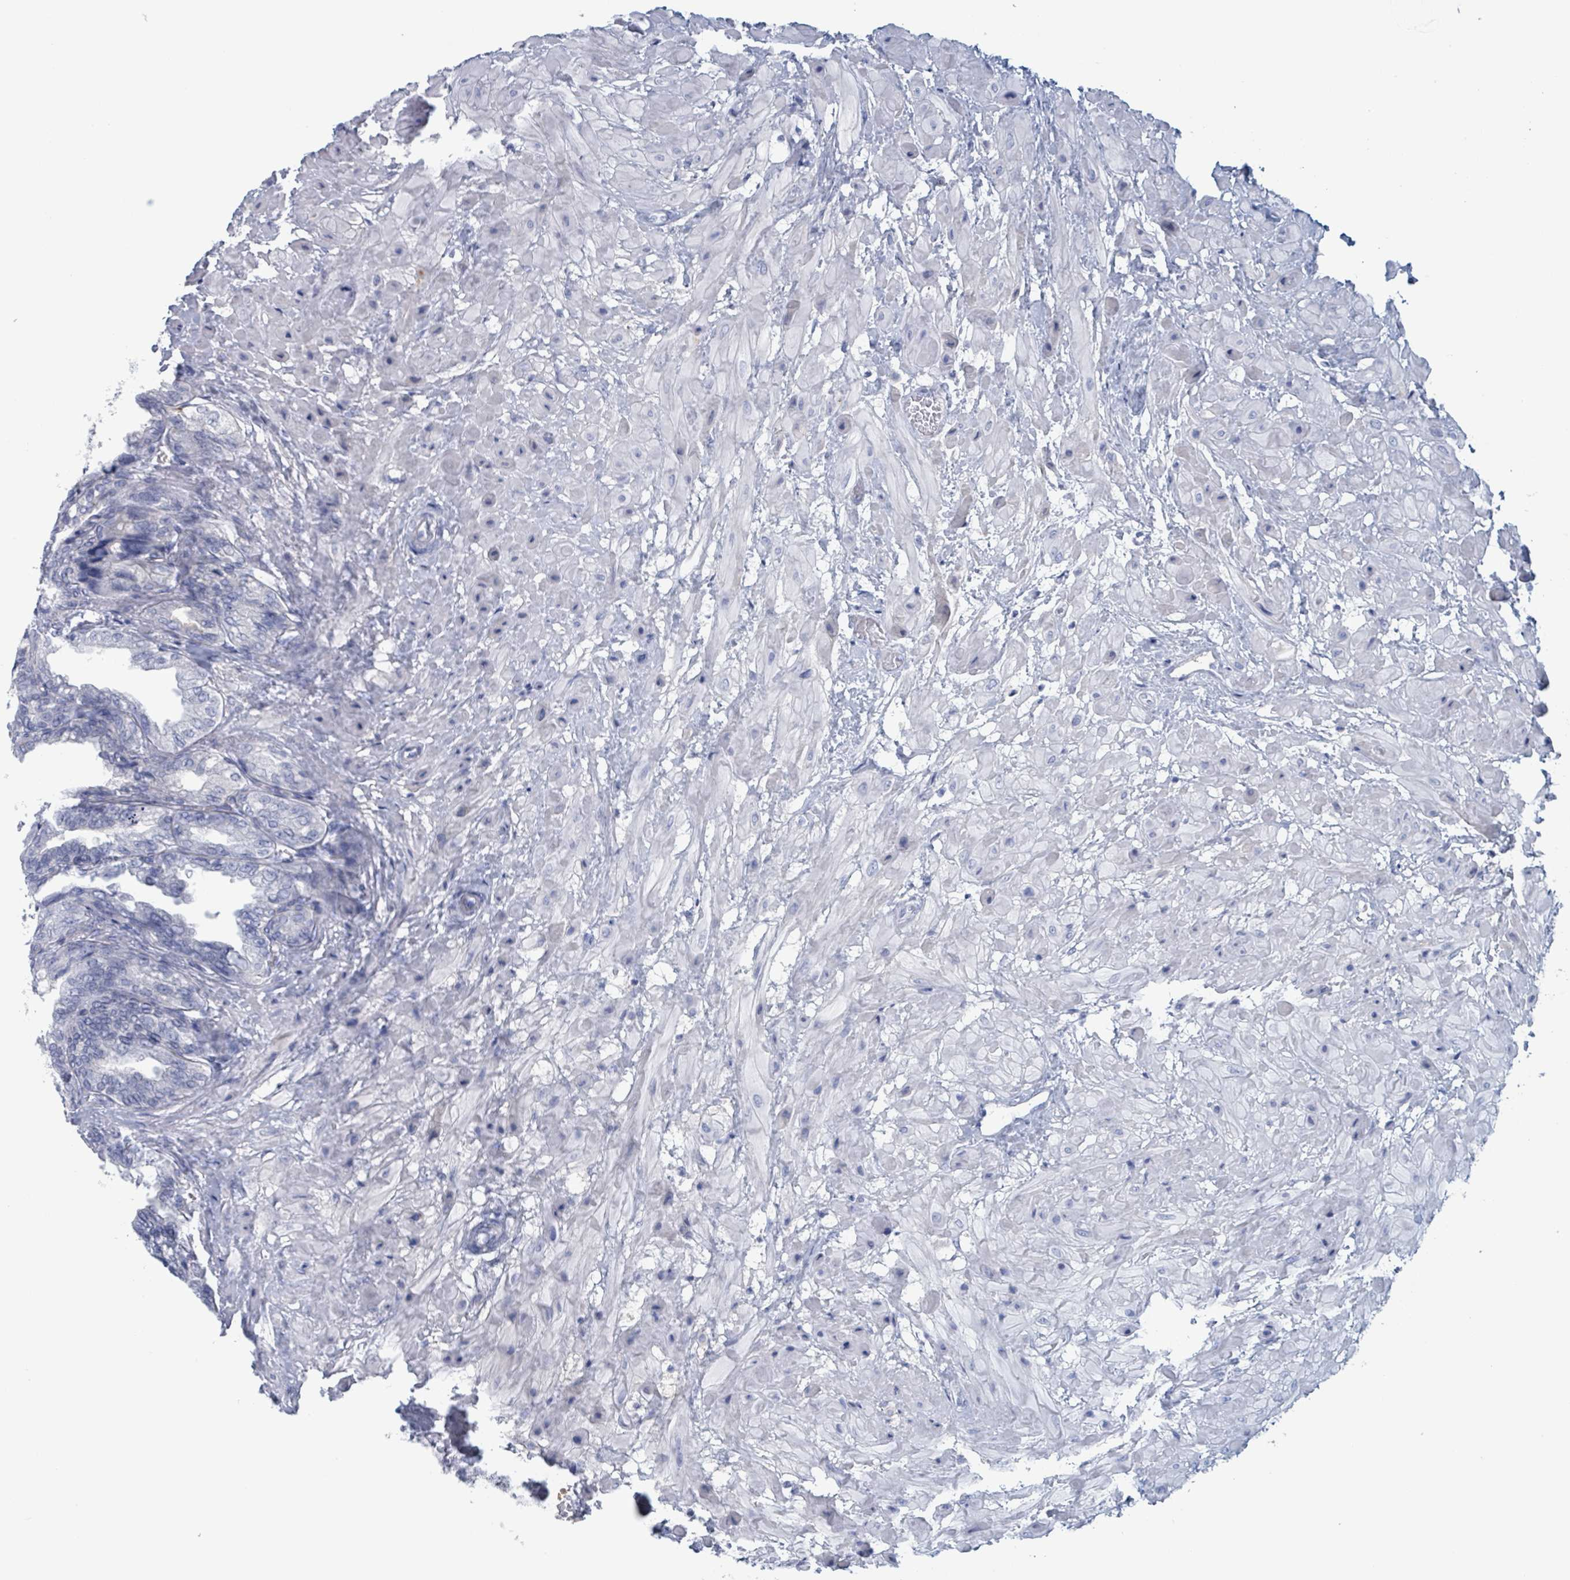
{"staining": {"intensity": "negative", "quantity": "none", "location": "none"}, "tissue": "seminal vesicle", "cell_type": "Glandular cells", "image_type": "normal", "snomed": [{"axis": "morphology", "description": "Normal tissue, NOS"}, {"axis": "topography", "description": "Seminal veicle"}, {"axis": "topography", "description": "Peripheral nerve tissue"}], "caption": "This is an immunohistochemistry photomicrograph of benign human seminal vesicle. There is no expression in glandular cells.", "gene": "KLK4", "patient": {"sex": "male", "age": 60}}